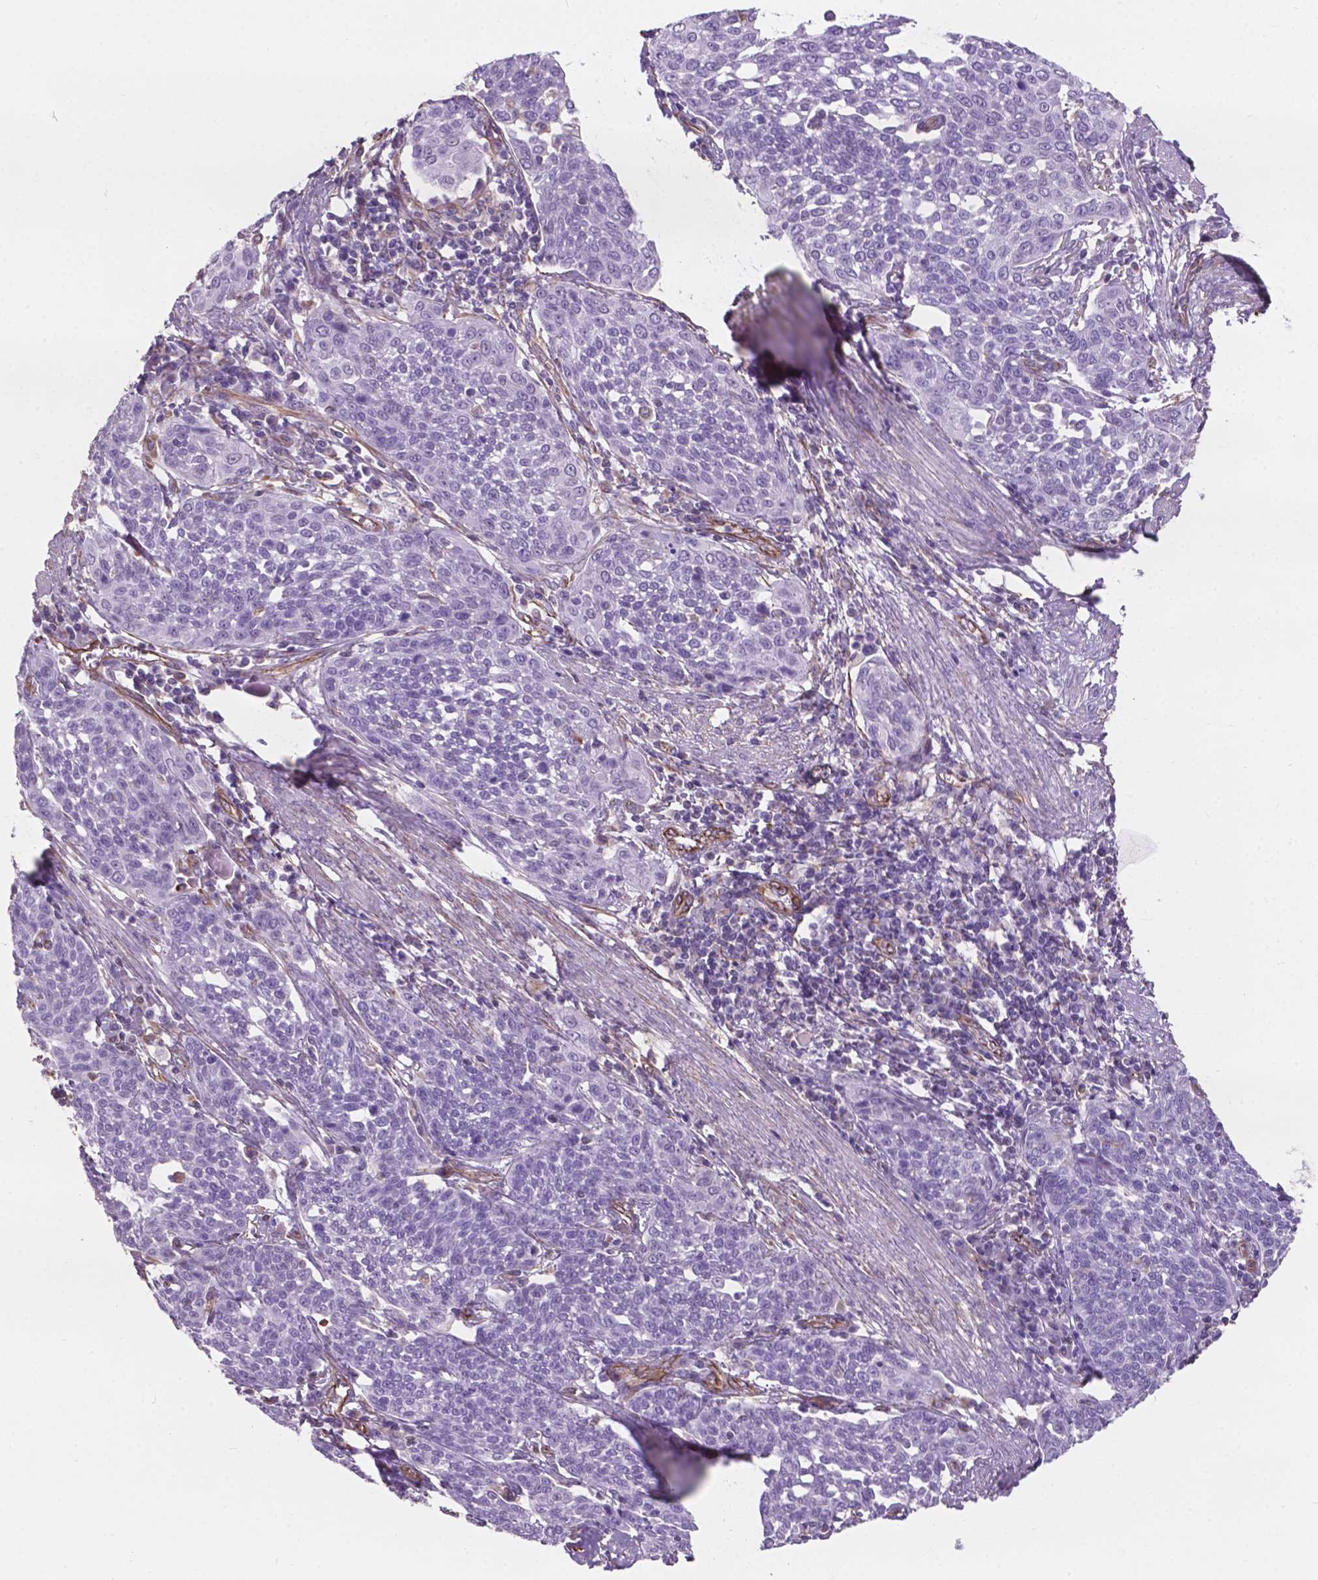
{"staining": {"intensity": "negative", "quantity": "none", "location": "none"}, "tissue": "cervical cancer", "cell_type": "Tumor cells", "image_type": "cancer", "snomed": [{"axis": "morphology", "description": "Squamous cell carcinoma, NOS"}, {"axis": "topography", "description": "Cervix"}], "caption": "The immunohistochemistry (IHC) image has no significant positivity in tumor cells of cervical squamous cell carcinoma tissue.", "gene": "AMOT", "patient": {"sex": "female", "age": 34}}